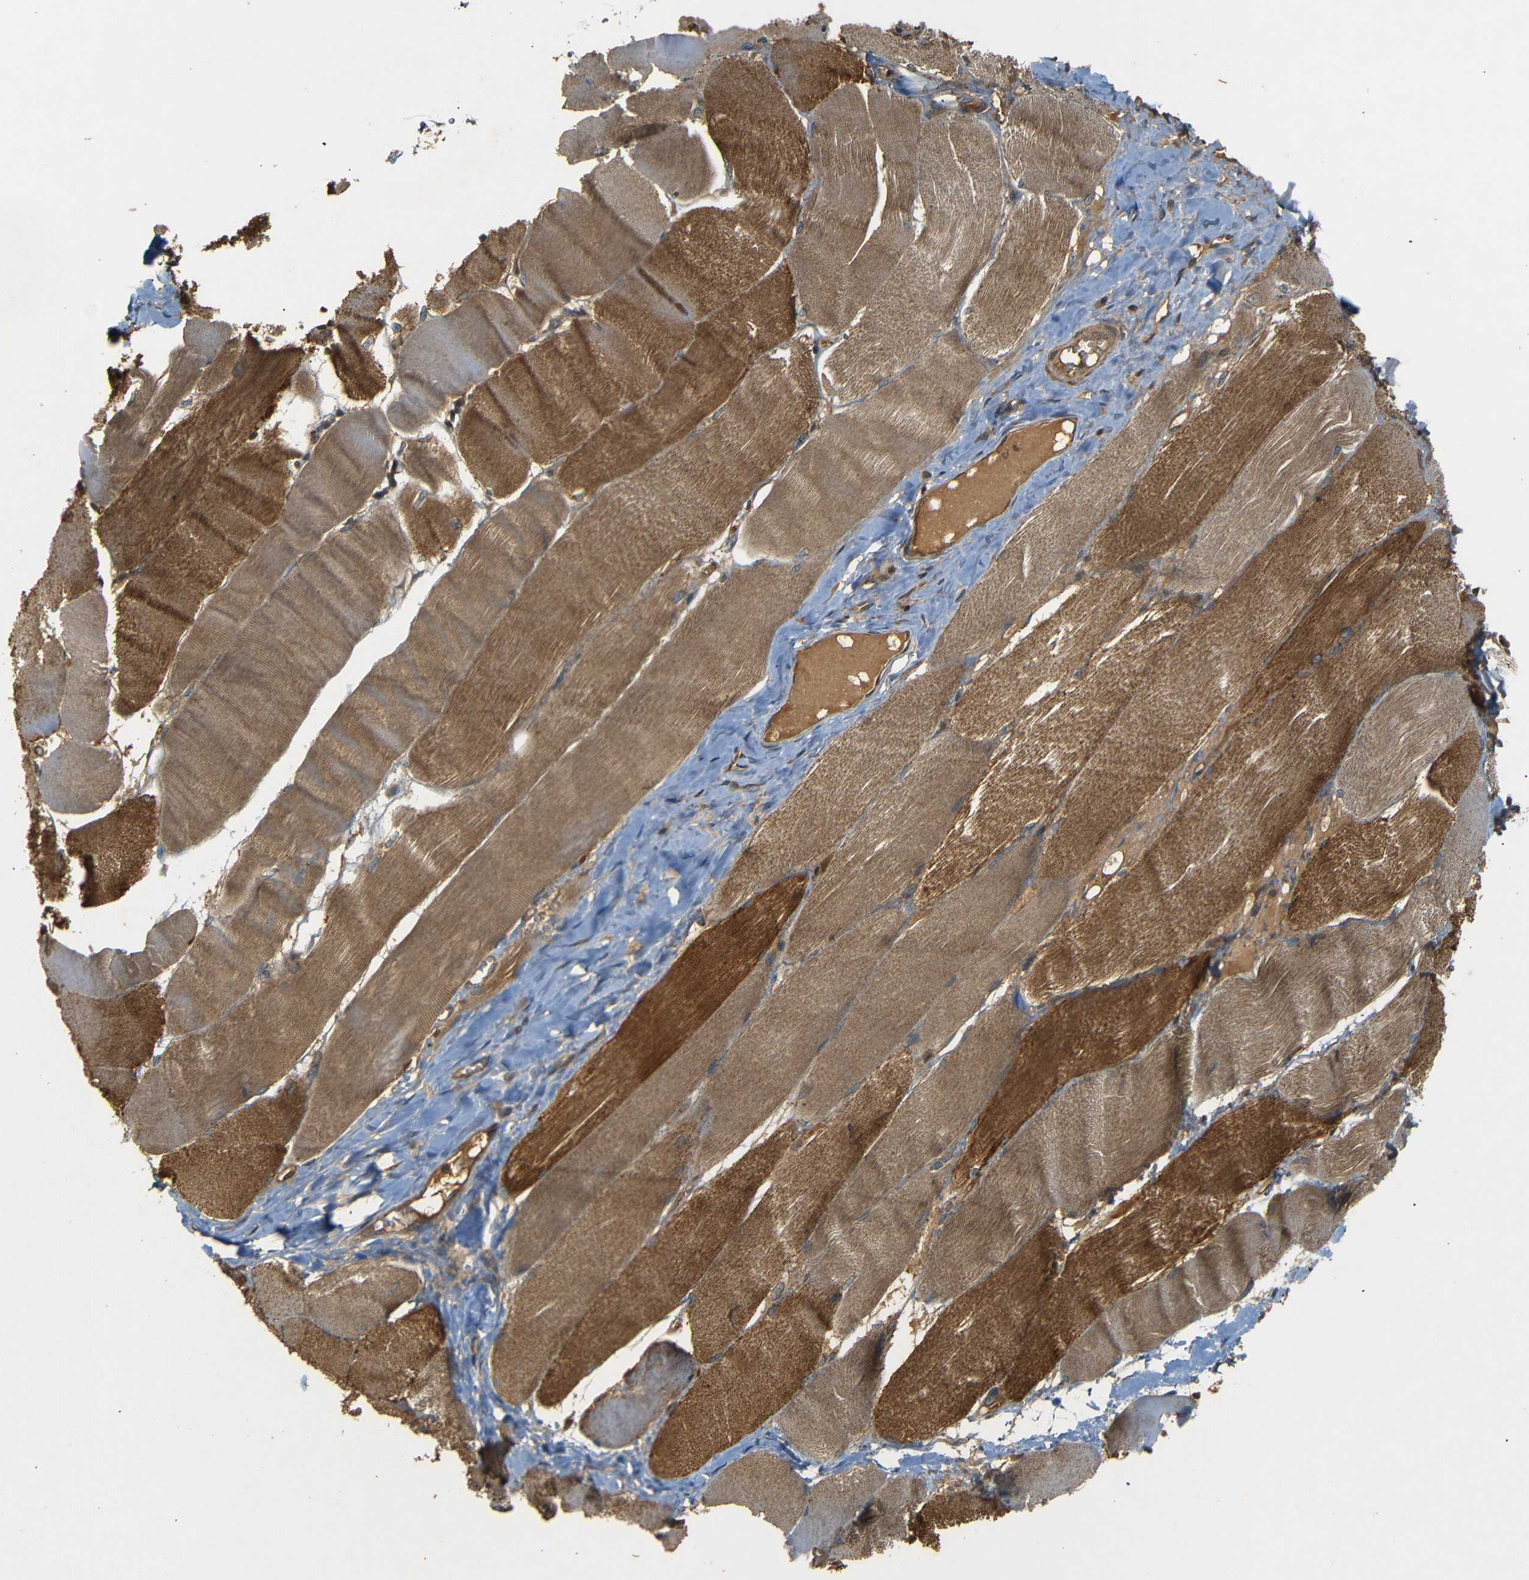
{"staining": {"intensity": "moderate", "quantity": ">75%", "location": "cytoplasmic/membranous"}, "tissue": "skeletal muscle", "cell_type": "Myocytes", "image_type": "normal", "snomed": [{"axis": "morphology", "description": "Normal tissue, NOS"}, {"axis": "morphology", "description": "Squamous cell carcinoma, NOS"}, {"axis": "topography", "description": "Skeletal muscle"}], "caption": "Protein positivity by immunohistochemistry (IHC) demonstrates moderate cytoplasmic/membranous positivity in approximately >75% of myocytes in normal skeletal muscle.", "gene": "TANK", "patient": {"sex": "male", "age": 51}}